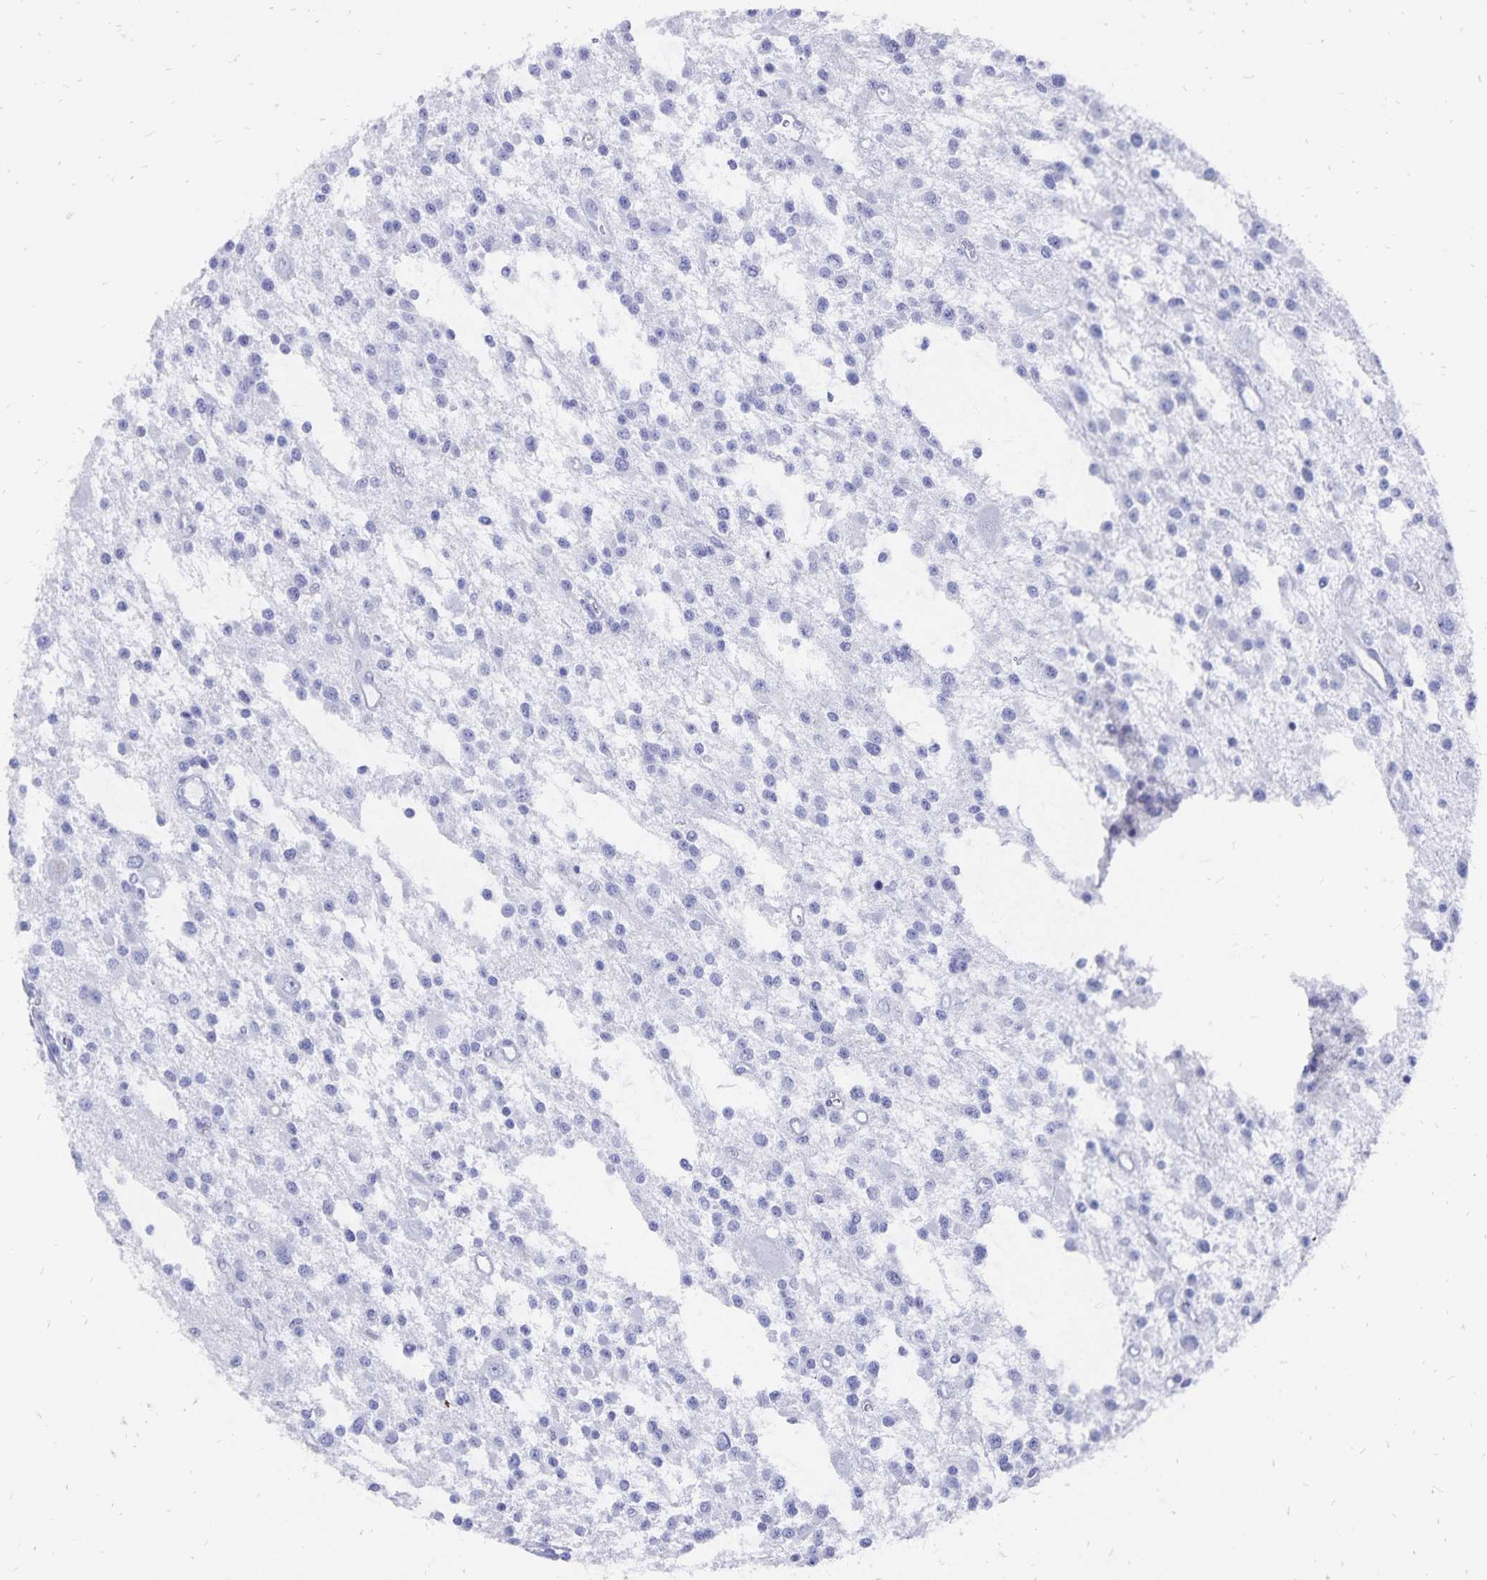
{"staining": {"intensity": "negative", "quantity": "none", "location": "none"}, "tissue": "glioma", "cell_type": "Tumor cells", "image_type": "cancer", "snomed": [{"axis": "morphology", "description": "Glioma, malignant, Low grade"}, {"axis": "topography", "description": "Brain"}], "caption": "Image shows no protein expression in tumor cells of malignant glioma (low-grade) tissue.", "gene": "ADH1A", "patient": {"sex": "male", "age": 43}}